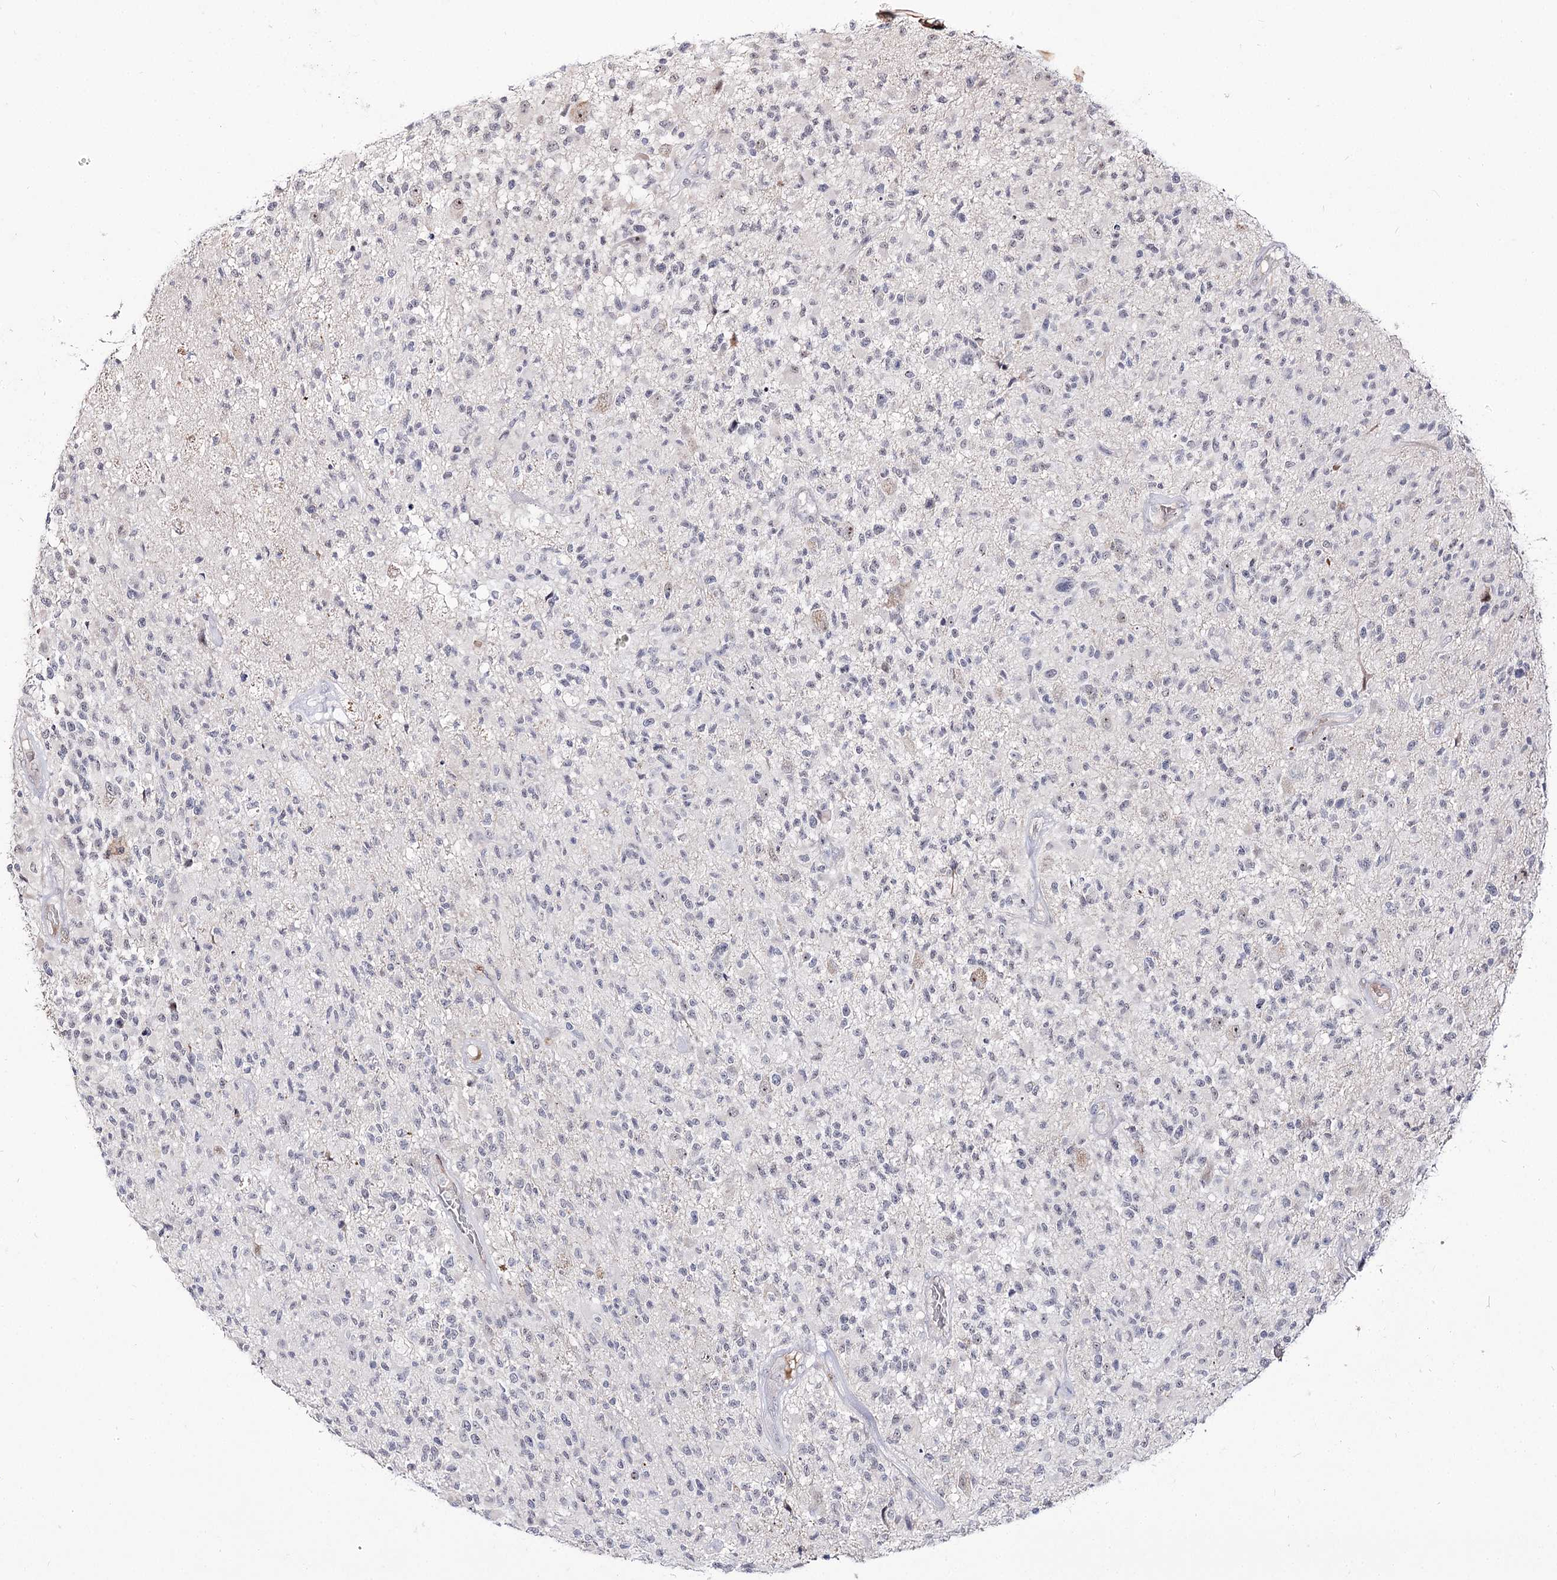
{"staining": {"intensity": "negative", "quantity": "none", "location": "none"}, "tissue": "glioma", "cell_type": "Tumor cells", "image_type": "cancer", "snomed": [{"axis": "morphology", "description": "Glioma, malignant, High grade"}, {"axis": "morphology", "description": "Glioblastoma, NOS"}, {"axis": "topography", "description": "Brain"}], "caption": "Image shows no protein positivity in tumor cells of glioma tissue. The staining was performed using DAB to visualize the protein expression in brown, while the nuclei were stained in blue with hematoxylin (Magnification: 20x).", "gene": "RRP9", "patient": {"sex": "male", "age": 60}}